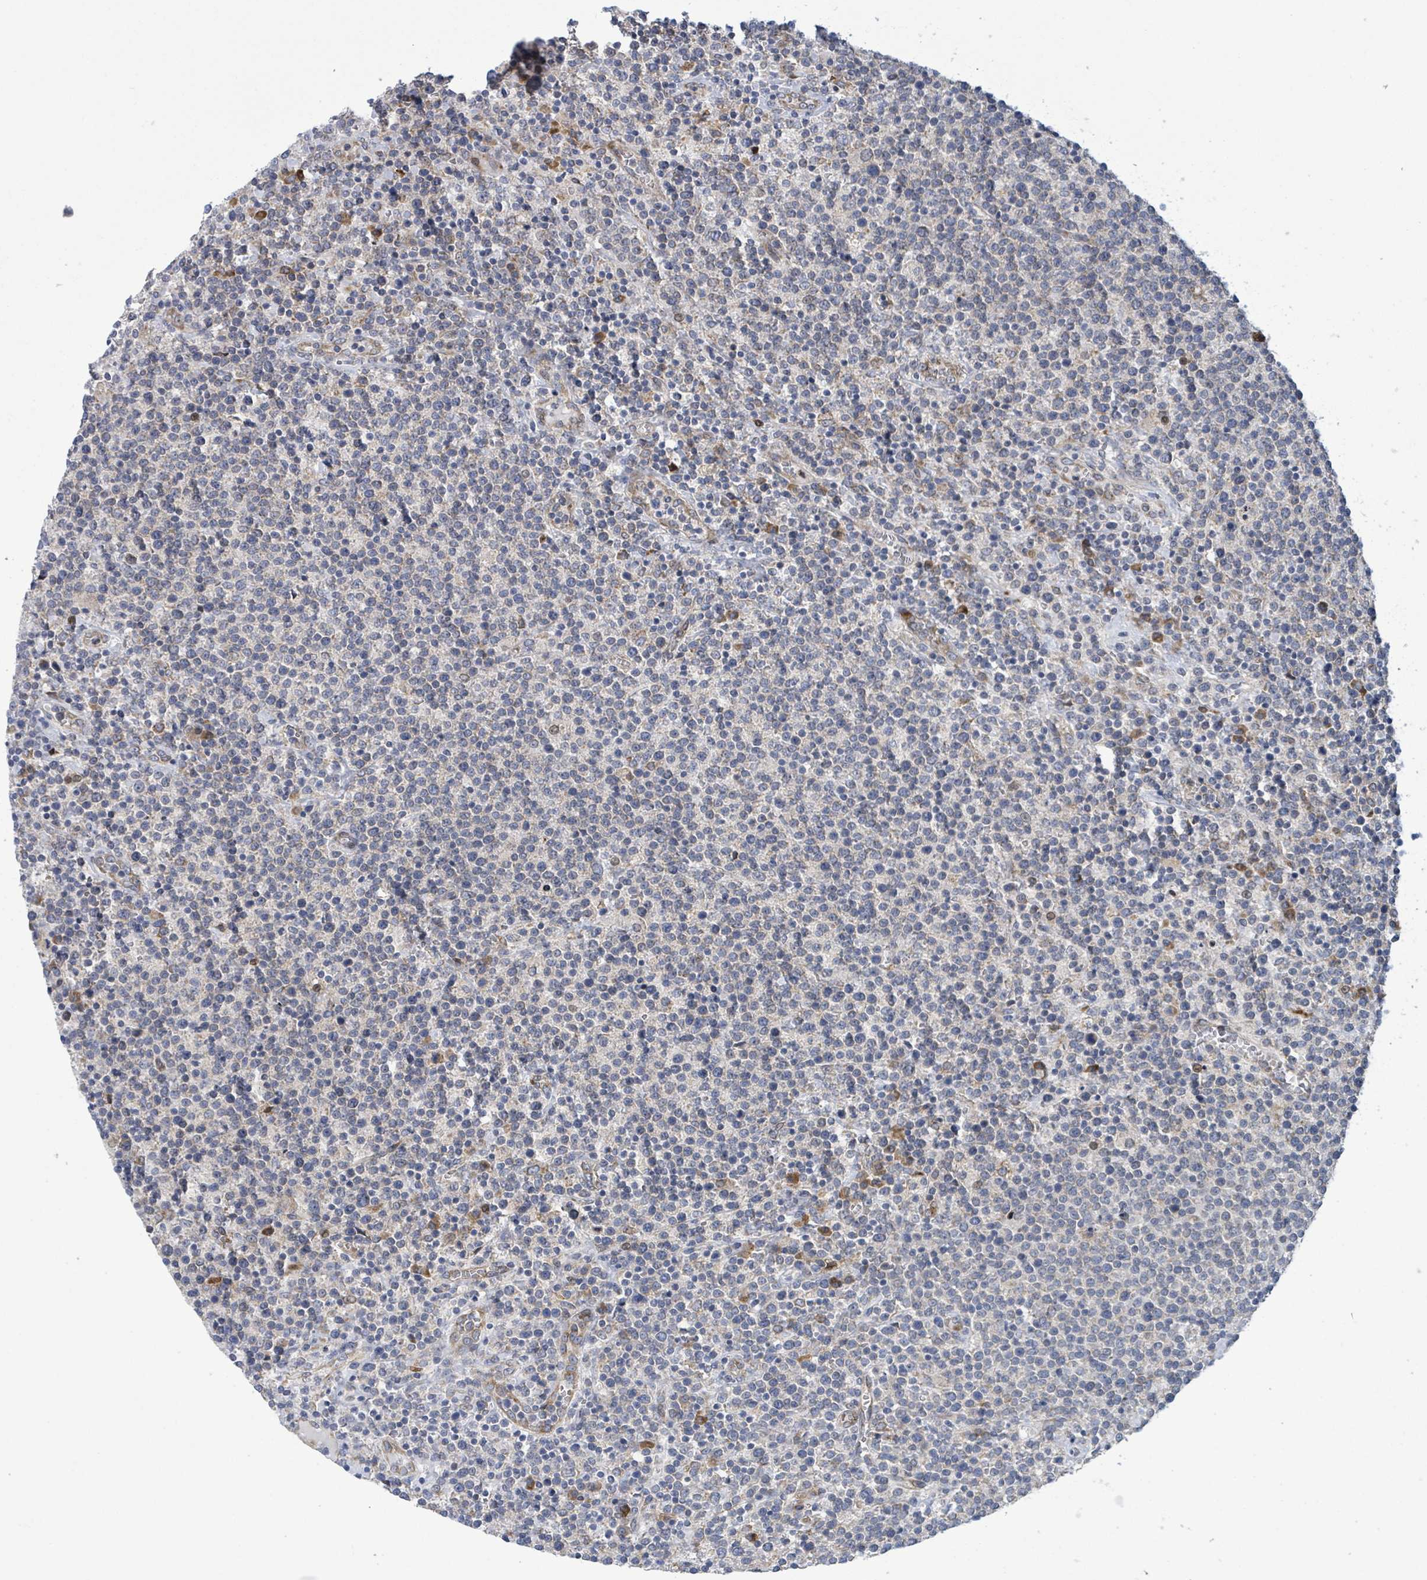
{"staining": {"intensity": "negative", "quantity": "none", "location": "none"}, "tissue": "lymphoma", "cell_type": "Tumor cells", "image_type": "cancer", "snomed": [{"axis": "morphology", "description": "Malignant lymphoma, non-Hodgkin's type, High grade"}, {"axis": "topography", "description": "Lymph node"}], "caption": "DAB immunohistochemical staining of human malignant lymphoma, non-Hodgkin's type (high-grade) displays no significant expression in tumor cells.", "gene": "NOMO1", "patient": {"sex": "male", "age": 61}}